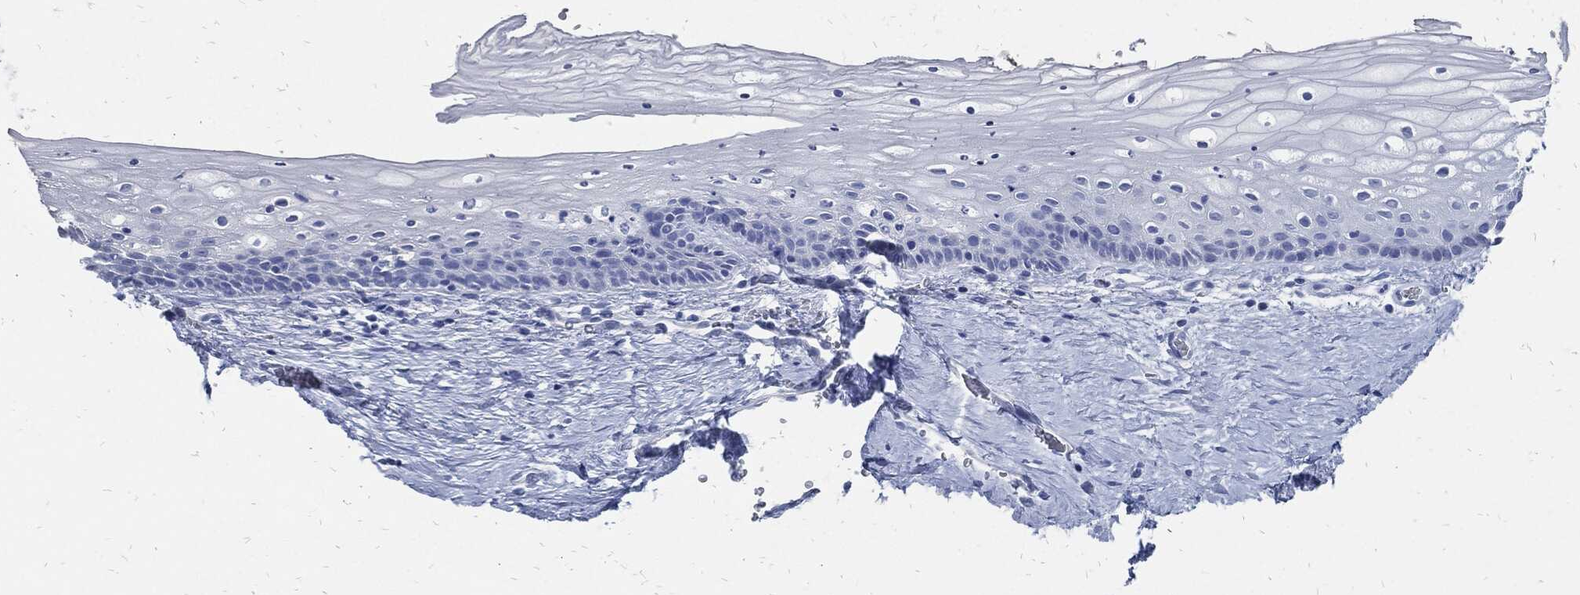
{"staining": {"intensity": "negative", "quantity": "none", "location": "none"}, "tissue": "vagina", "cell_type": "Squamous epithelial cells", "image_type": "normal", "snomed": [{"axis": "morphology", "description": "Normal tissue, NOS"}, {"axis": "topography", "description": "Vagina"}], "caption": "The photomicrograph displays no significant staining in squamous epithelial cells of vagina.", "gene": "FABP4", "patient": {"sex": "female", "age": 32}}